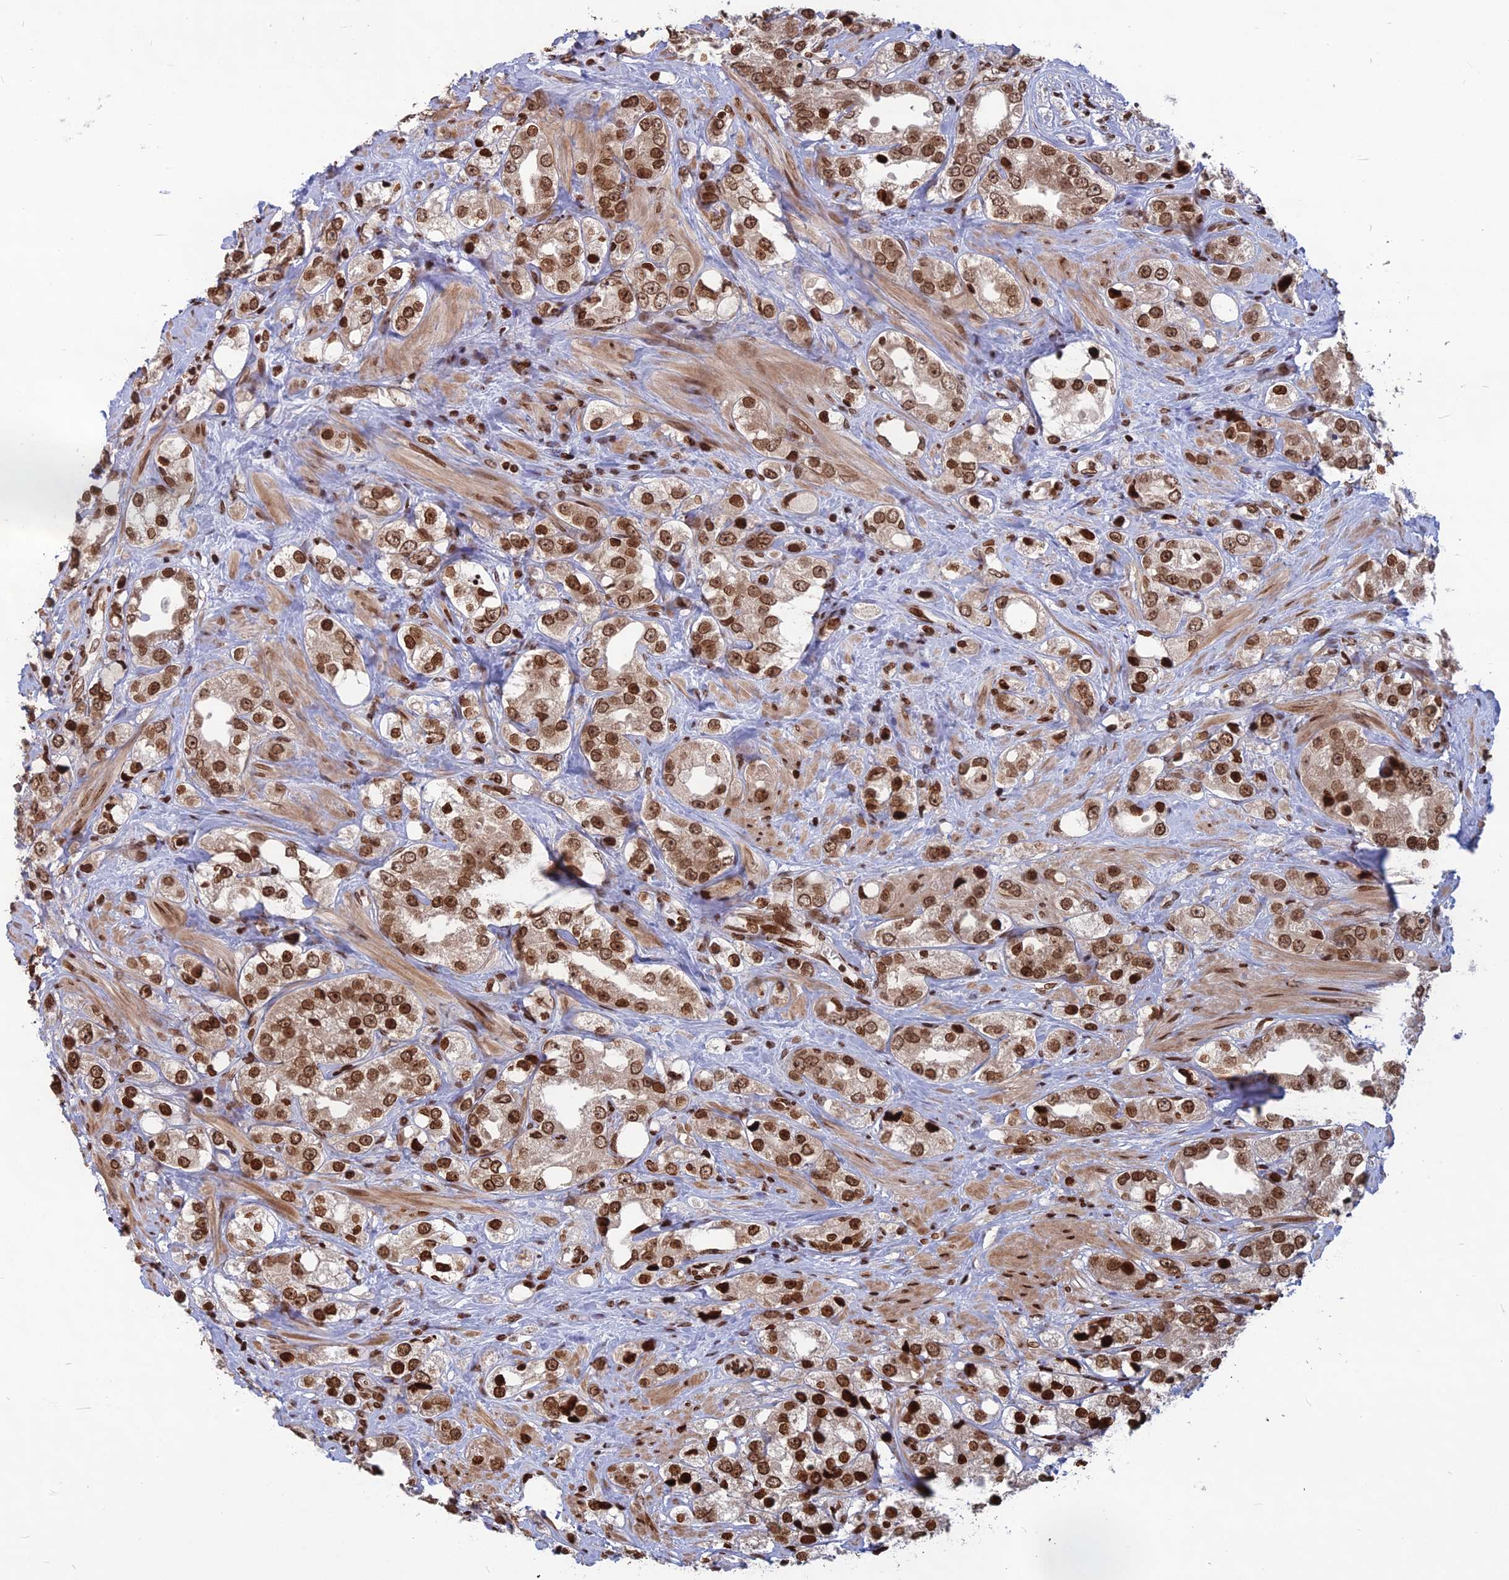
{"staining": {"intensity": "strong", "quantity": ">75%", "location": "nuclear"}, "tissue": "prostate cancer", "cell_type": "Tumor cells", "image_type": "cancer", "snomed": [{"axis": "morphology", "description": "Adenocarcinoma, NOS"}, {"axis": "topography", "description": "Prostate"}], "caption": "DAB (3,3'-diaminobenzidine) immunohistochemical staining of human prostate adenocarcinoma exhibits strong nuclear protein staining in about >75% of tumor cells.", "gene": "TET2", "patient": {"sex": "male", "age": 79}}